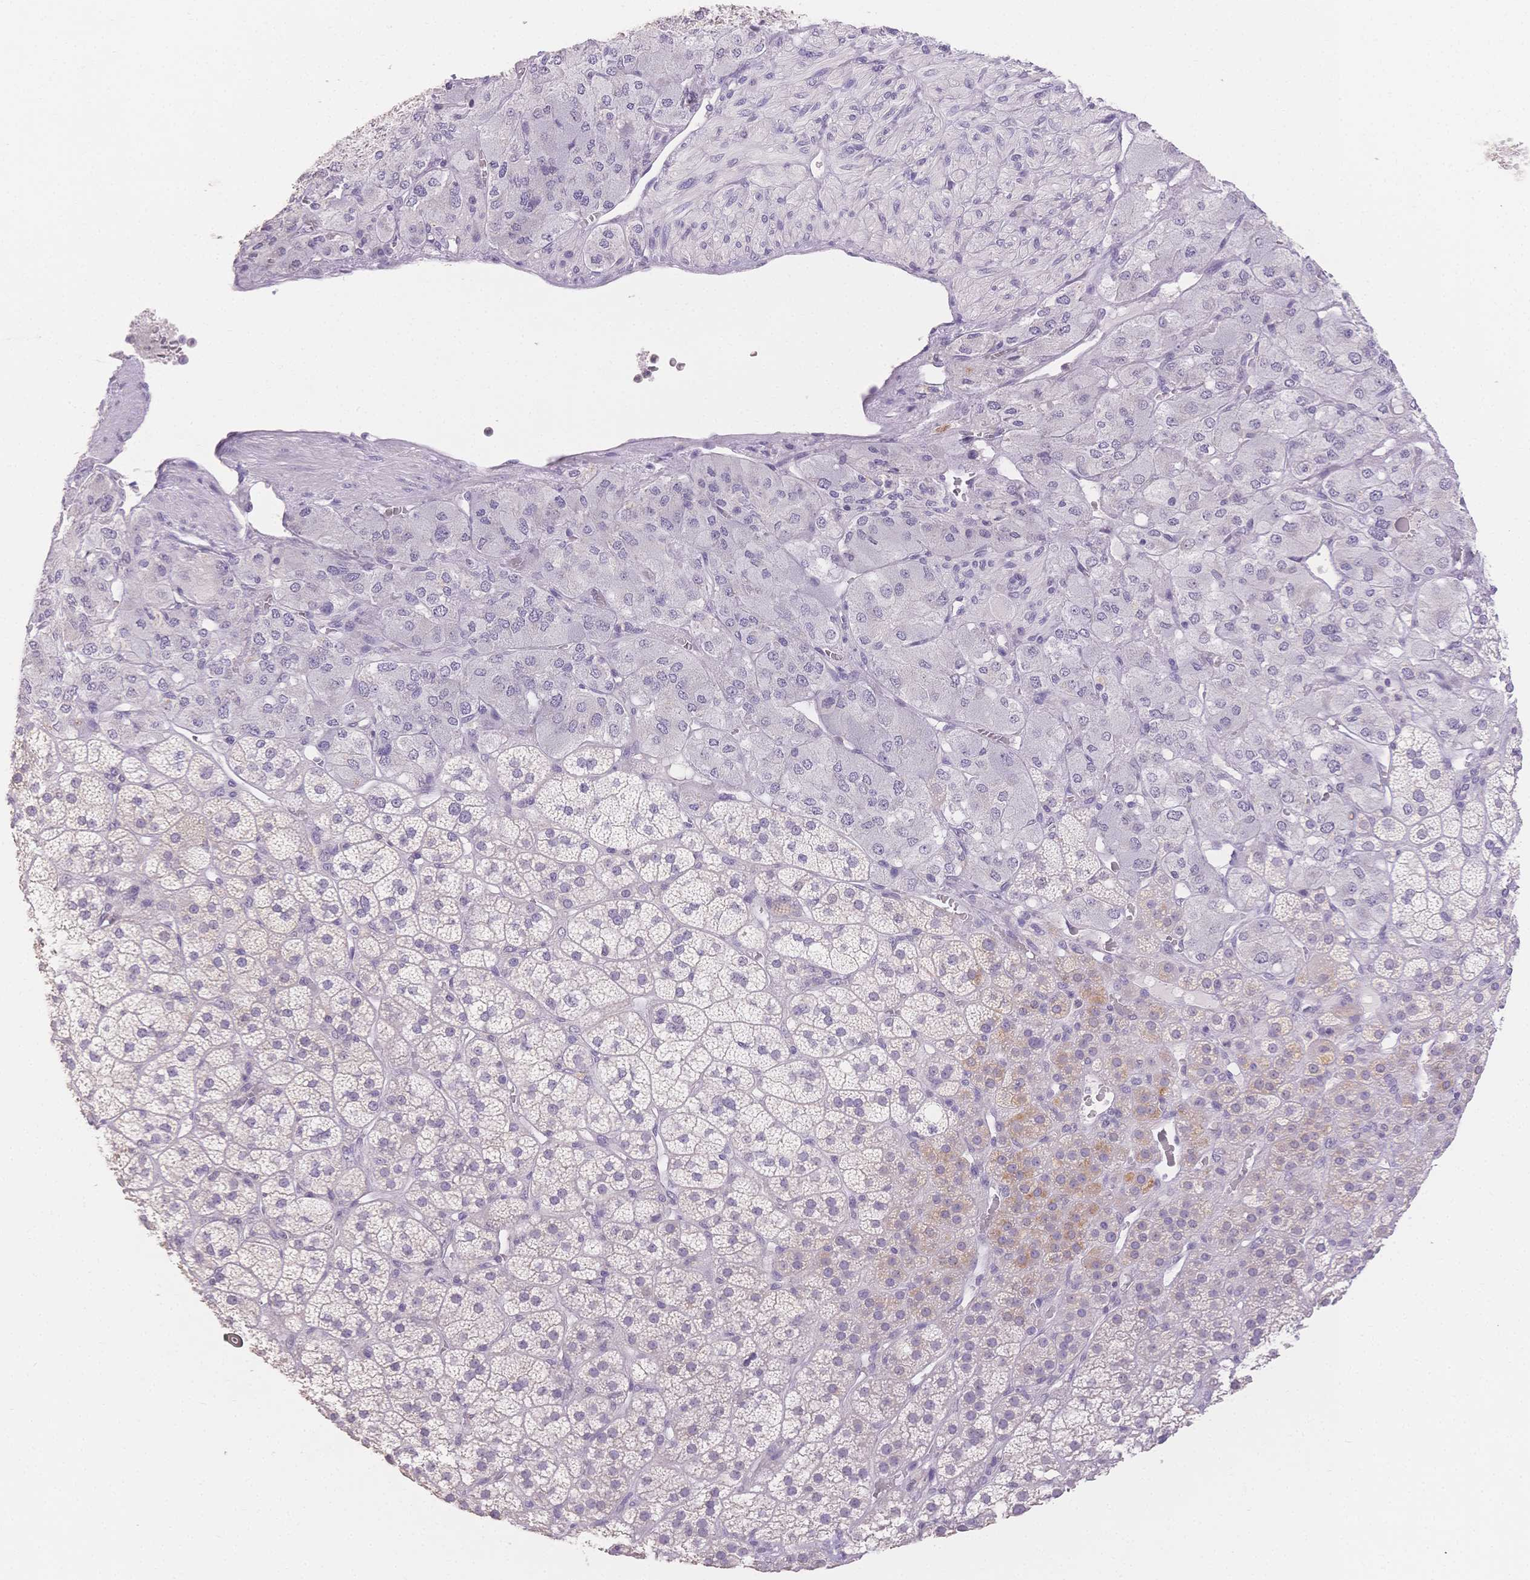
{"staining": {"intensity": "weak", "quantity": "<25%", "location": "cytoplasmic/membranous"}, "tissue": "adrenal gland", "cell_type": "Glandular cells", "image_type": "normal", "snomed": [{"axis": "morphology", "description": "Normal tissue, NOS"}, {"axis": "topography", "description": "Adrenal gland"}], "caption": "Immunohistochemistry (IHC) histopathology image of benign adrenal gland: adrenal gland stained with DAB demonstrates no significant protein positivity in glandular cells.", "gene": "SUV39H2", "patient": {"sex": "female", "age": 60}}